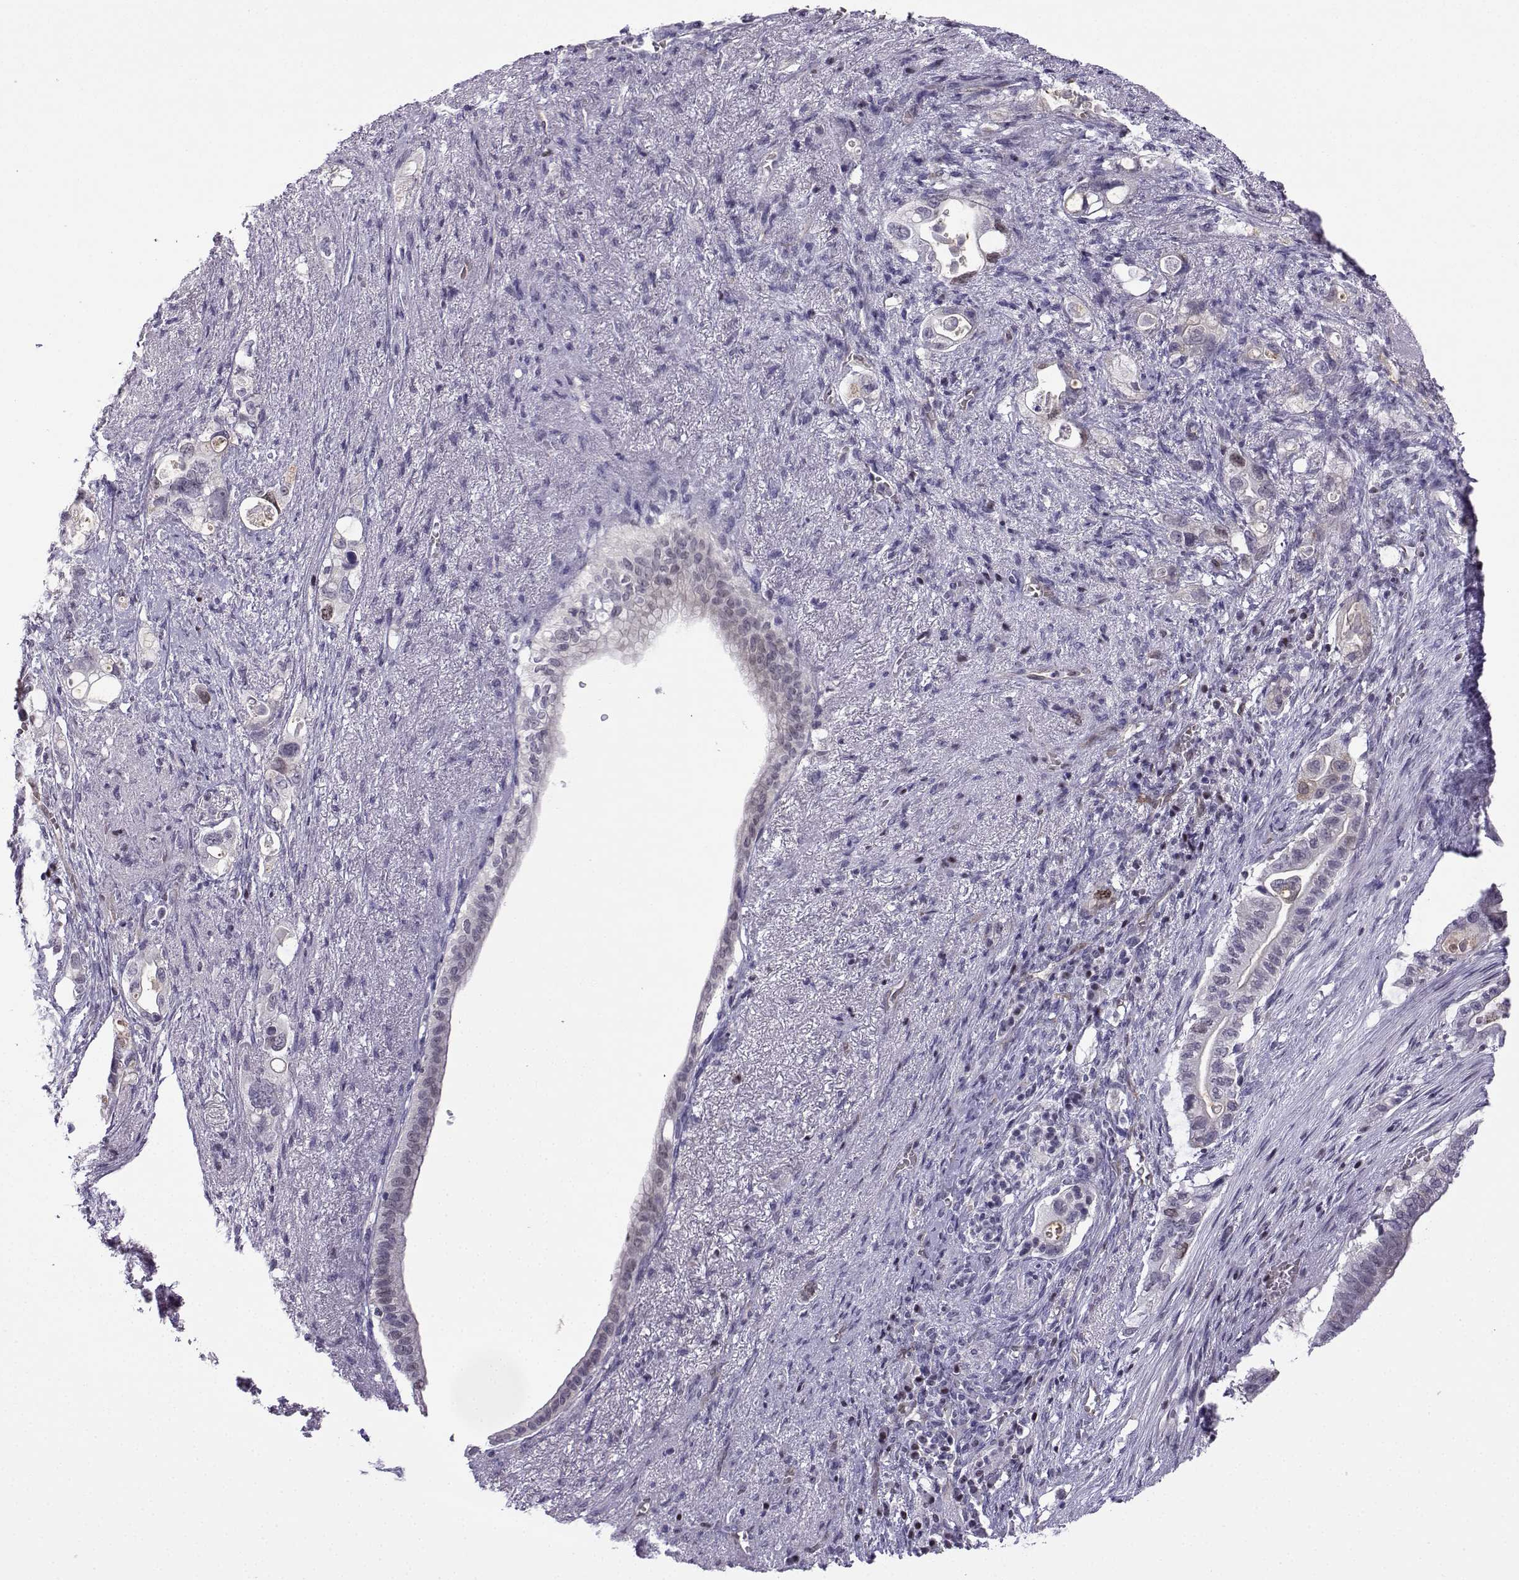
{"staining": {"intensity": "weak", "quantity": "<25%", "location": "cytoplasmic/membranous,nuclear"}, "tissue": "pancreatic cancer", "cell_type": "Tumor cells", "image_type": "cancer", "snomed": [{"axis": "morphology", "description": "Adenocarcinoma, NOS"}, {"axis": "topography", "description": "Pancreas"}], "caption": "Pancreatic adenocarcinoma was stained to show a protein in brown. There is no significant expression in tumor cells. (Stains: DAB (3,3'-diaminobenzidine) immunohistochemistry (IHC) with hematoxylin counter stain, Microscopy: brightfield microscopy at high magnification).", "gene": "INCENP", "patient": {"sex": "female", "age": 72}}